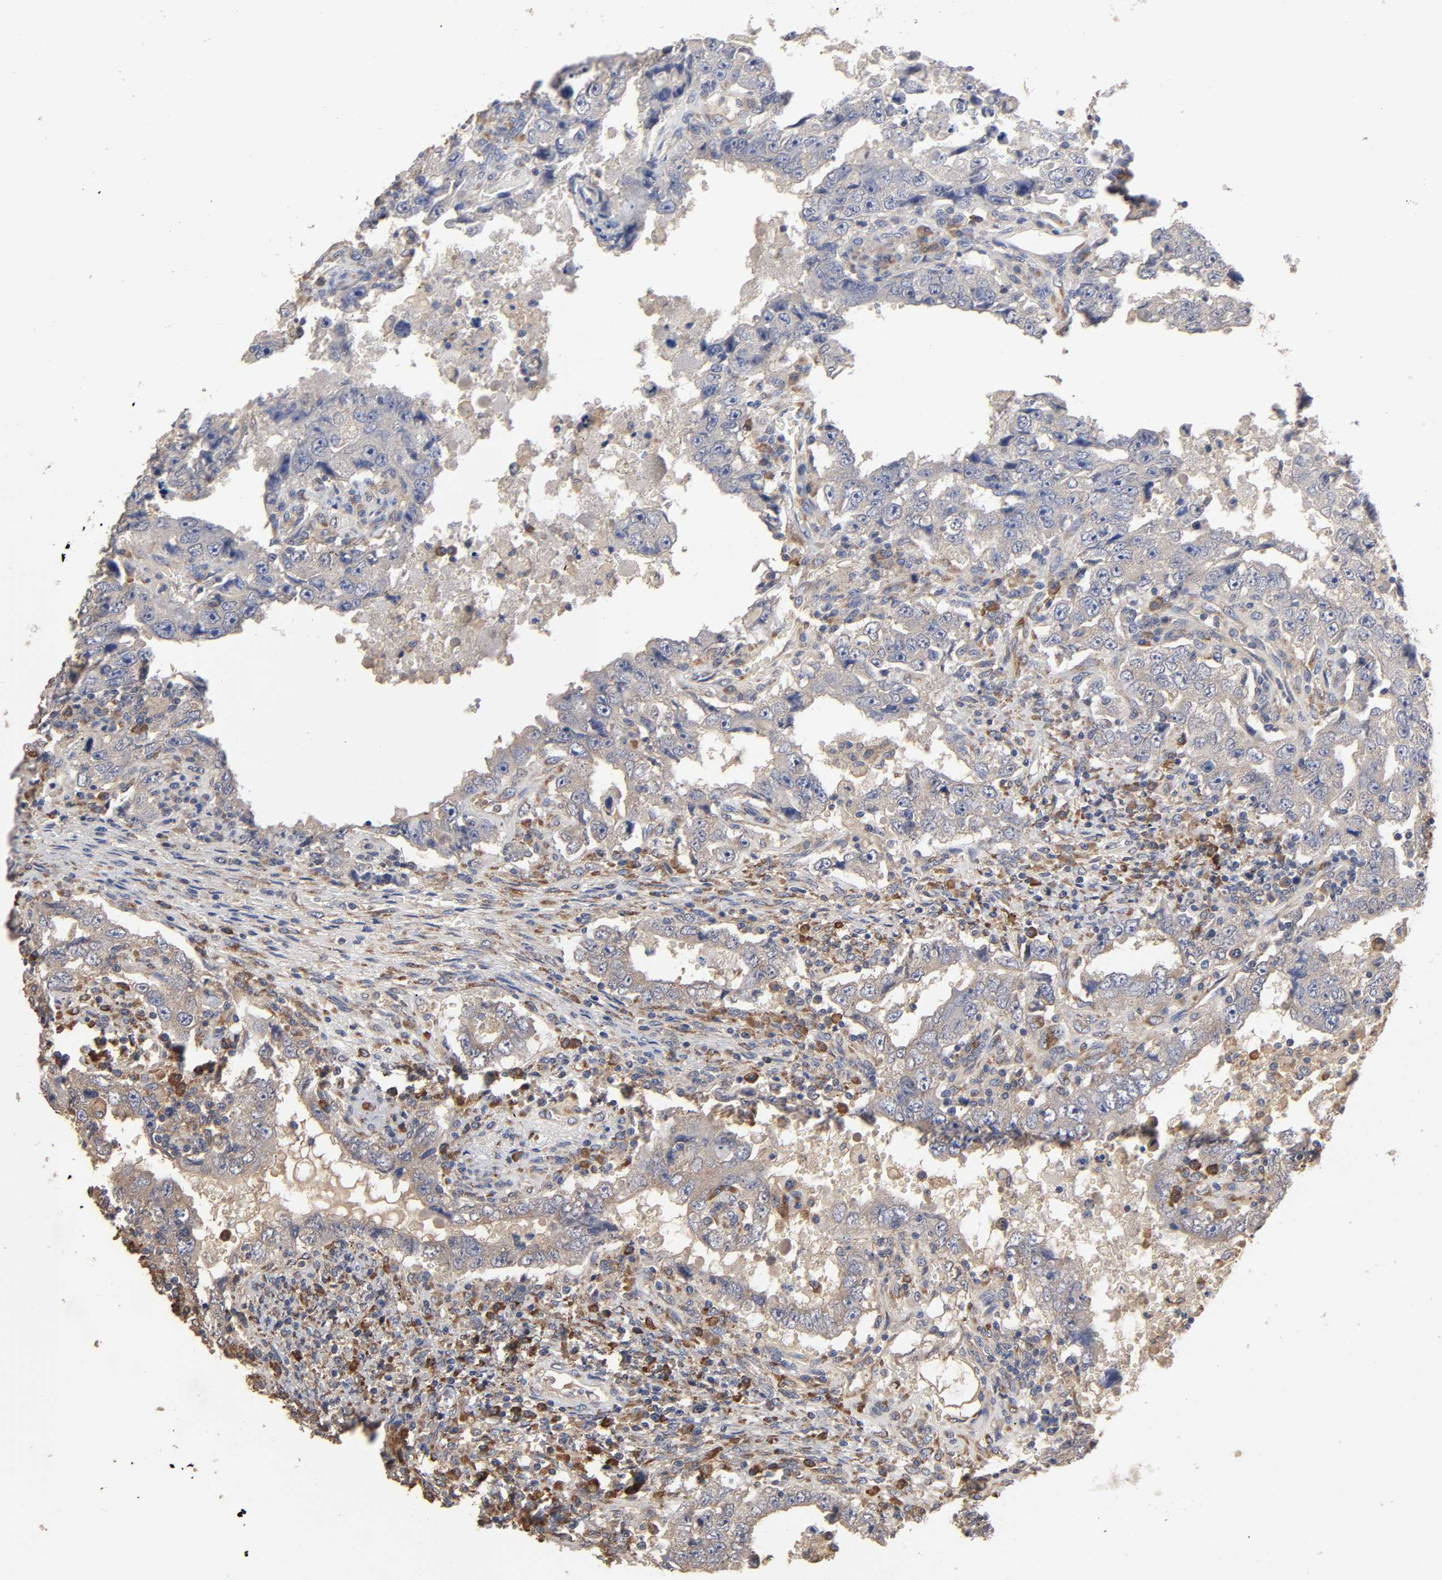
{"staining": {"intensity": "negative", "quantity": "none", "location": "none"}, "tissue": "testis cancer", "cell_type": "Tumor cells", "image_type": "cancer", "snomed": [{"axis": "morphology", "description": "Carcinoma, Embryonal, NOS"}, {"axis": "topography", "description": "Testis"}], "caption": "Testis cancer (embryonal carcinoma) was stained to show a protein in brown. There is no significant positivity in tumor cells.", "gene": "EIF4G2", "patient": {"sex": "male", "age": 26}}